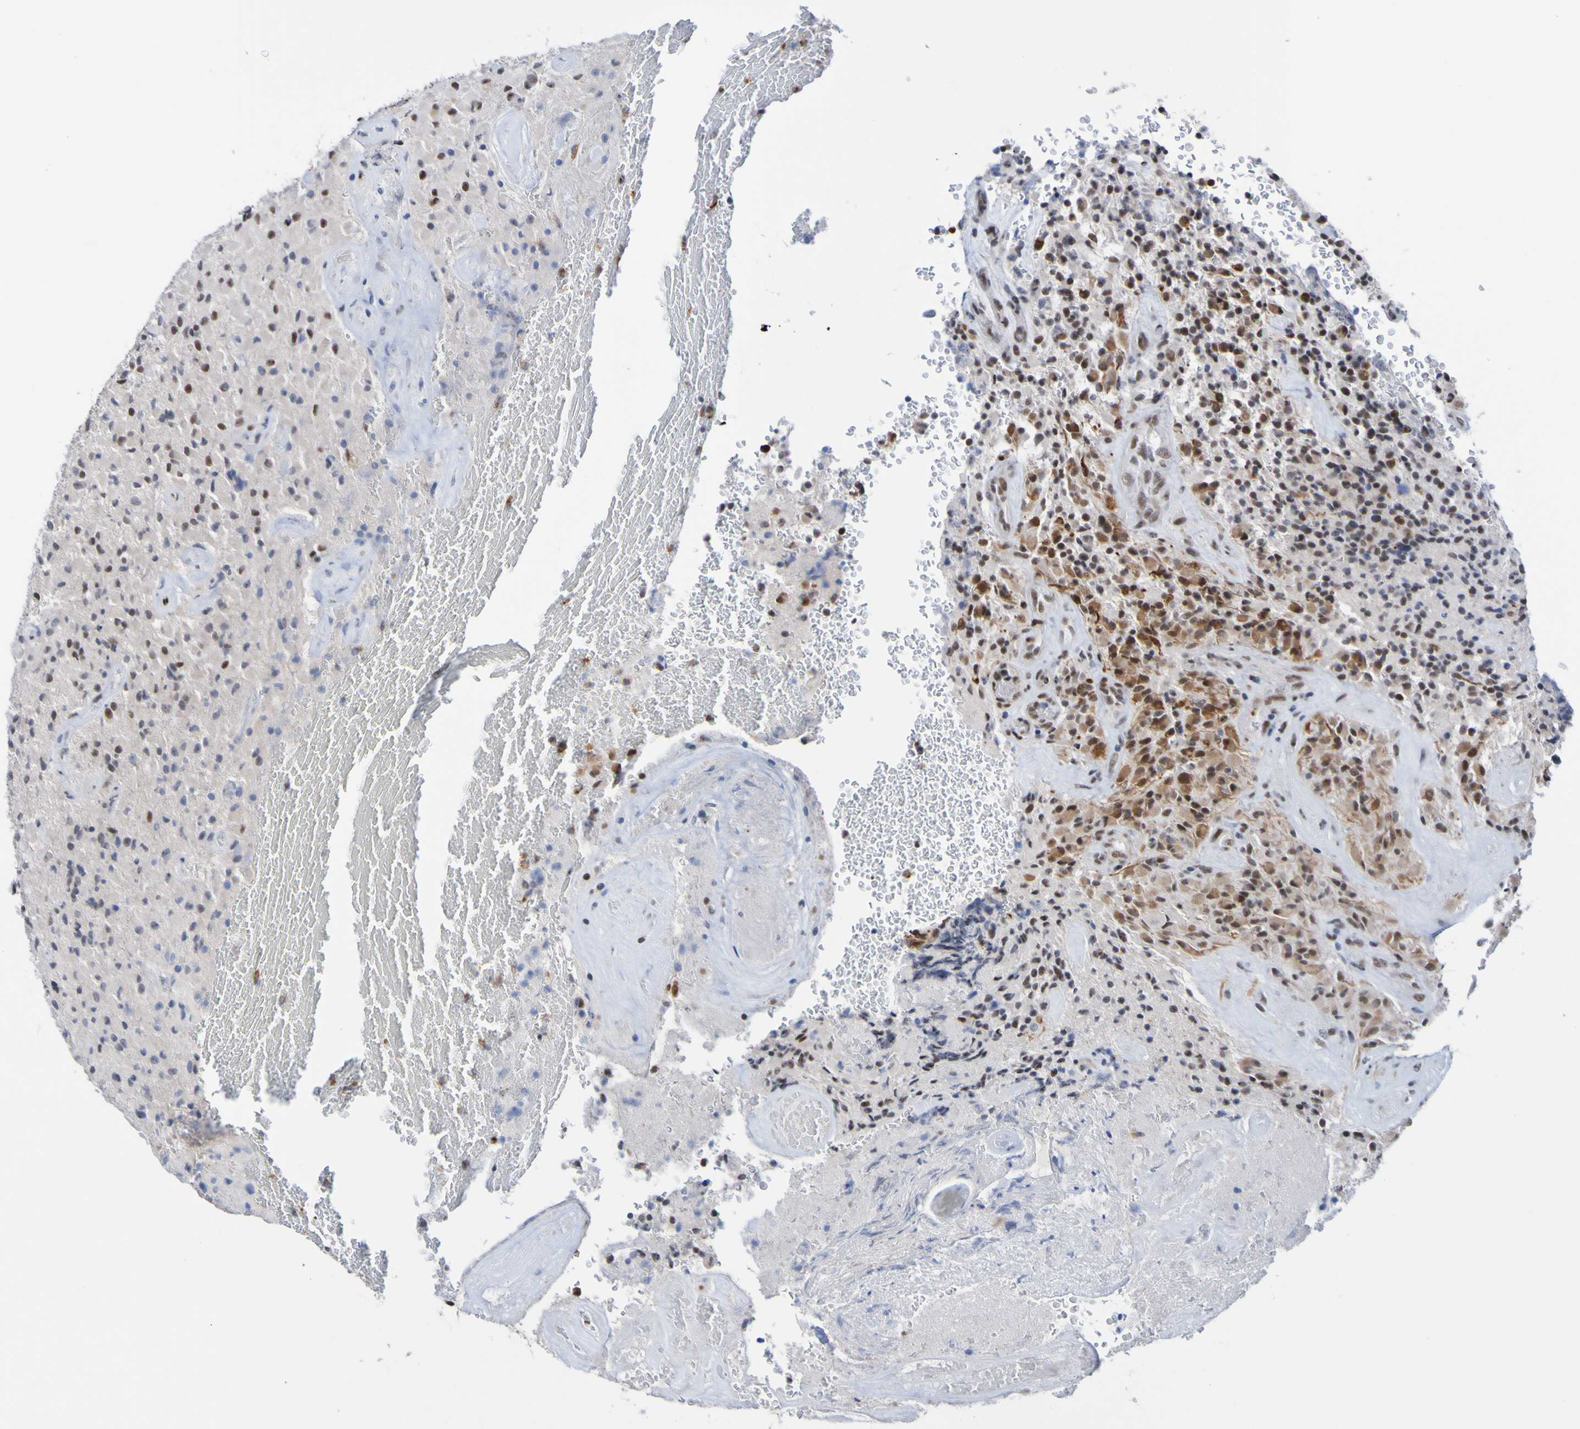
{"staining": {"intensity": "strong", "quantity": "25%-75%", "location": "cytoplasmic/membranous,nuclear"}, "tissue": "glioma", "cell_type": "Tumor cells", "image_type": "cancer", "snomed": [{"axis": "morphology", "description": "Glioma, malignant, High grade"}, {"axis": "topography", "description": "Brain"}], "caption": "High-magnification brightfield microscopy of malignant glioma (high-grade) stained with DAB (brown) and counterstained with hematoxylin (blue). tumor cells exhibit strong cytoplasmic/membranous and nuclear expression is present in about25%-75% of cells. (DAB (3,3'-diaminobenzidine) = brown stain, brightfield microscopy at high magnification).", "gene": "CDC5L", "patient": {"sex": "male", "age": 71}}